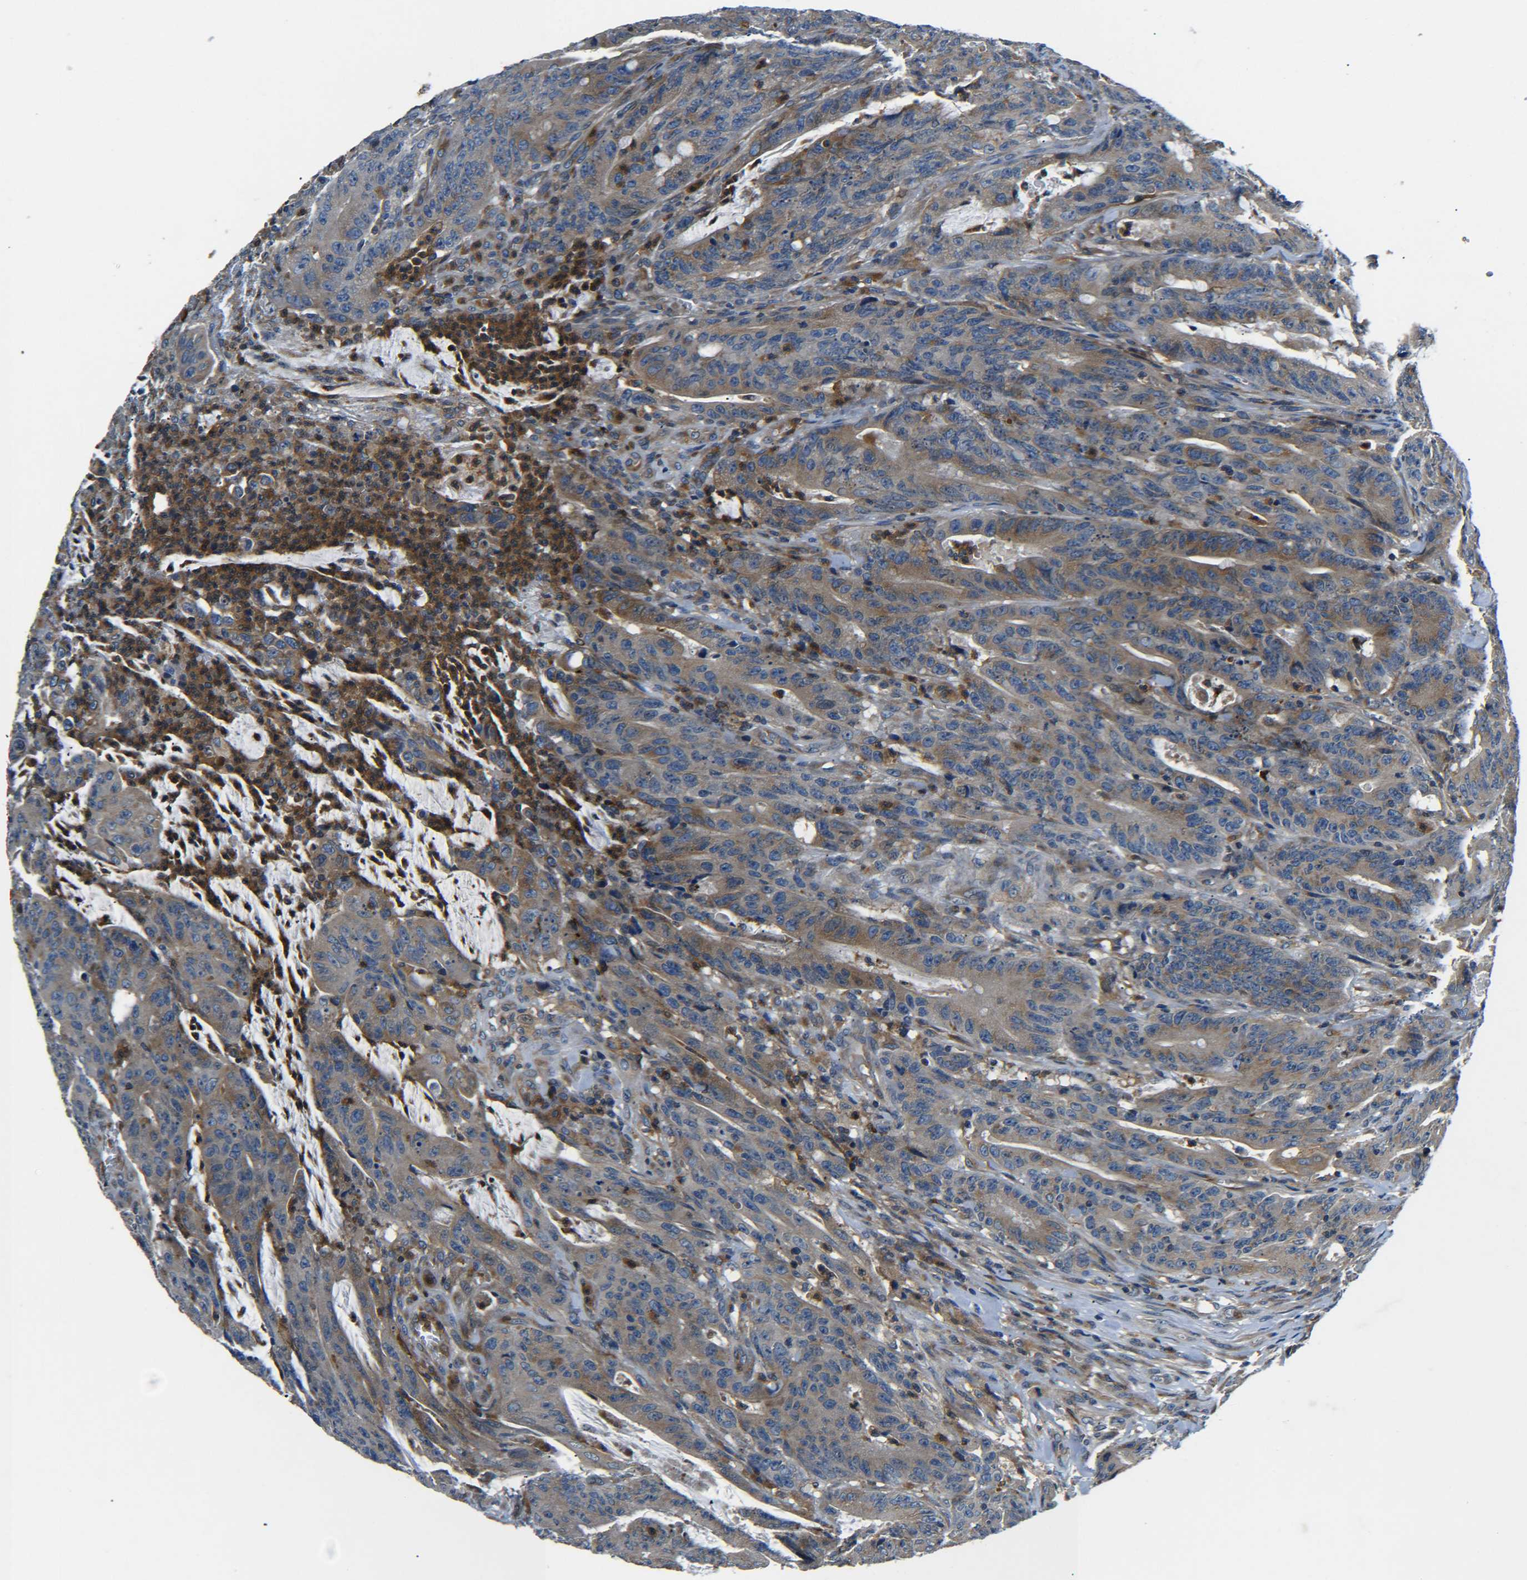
{"staining": {"intensity": "moderate", "quantity": ">75%", "location": "cytoplasmic/membranous"}, "tissue": "colorectal cancer", "cell_type": "Tumor cells", "image_type": "cancer", "snomed": [{"axis": "morphology", "description": "Adenocarcinoma, NOS"}, {"axis": "topography", "description": "Colon"}], "caption": "This image demonstrates immunohistochemistry (IHC) staining of colorectal cancer (adenocarcinoma), with medium moderate cytoplasmic/membranous expression in about >75% of tumor cells.", "gene": "RAB1B", "patient": {"sex": "male", "age": 45}}